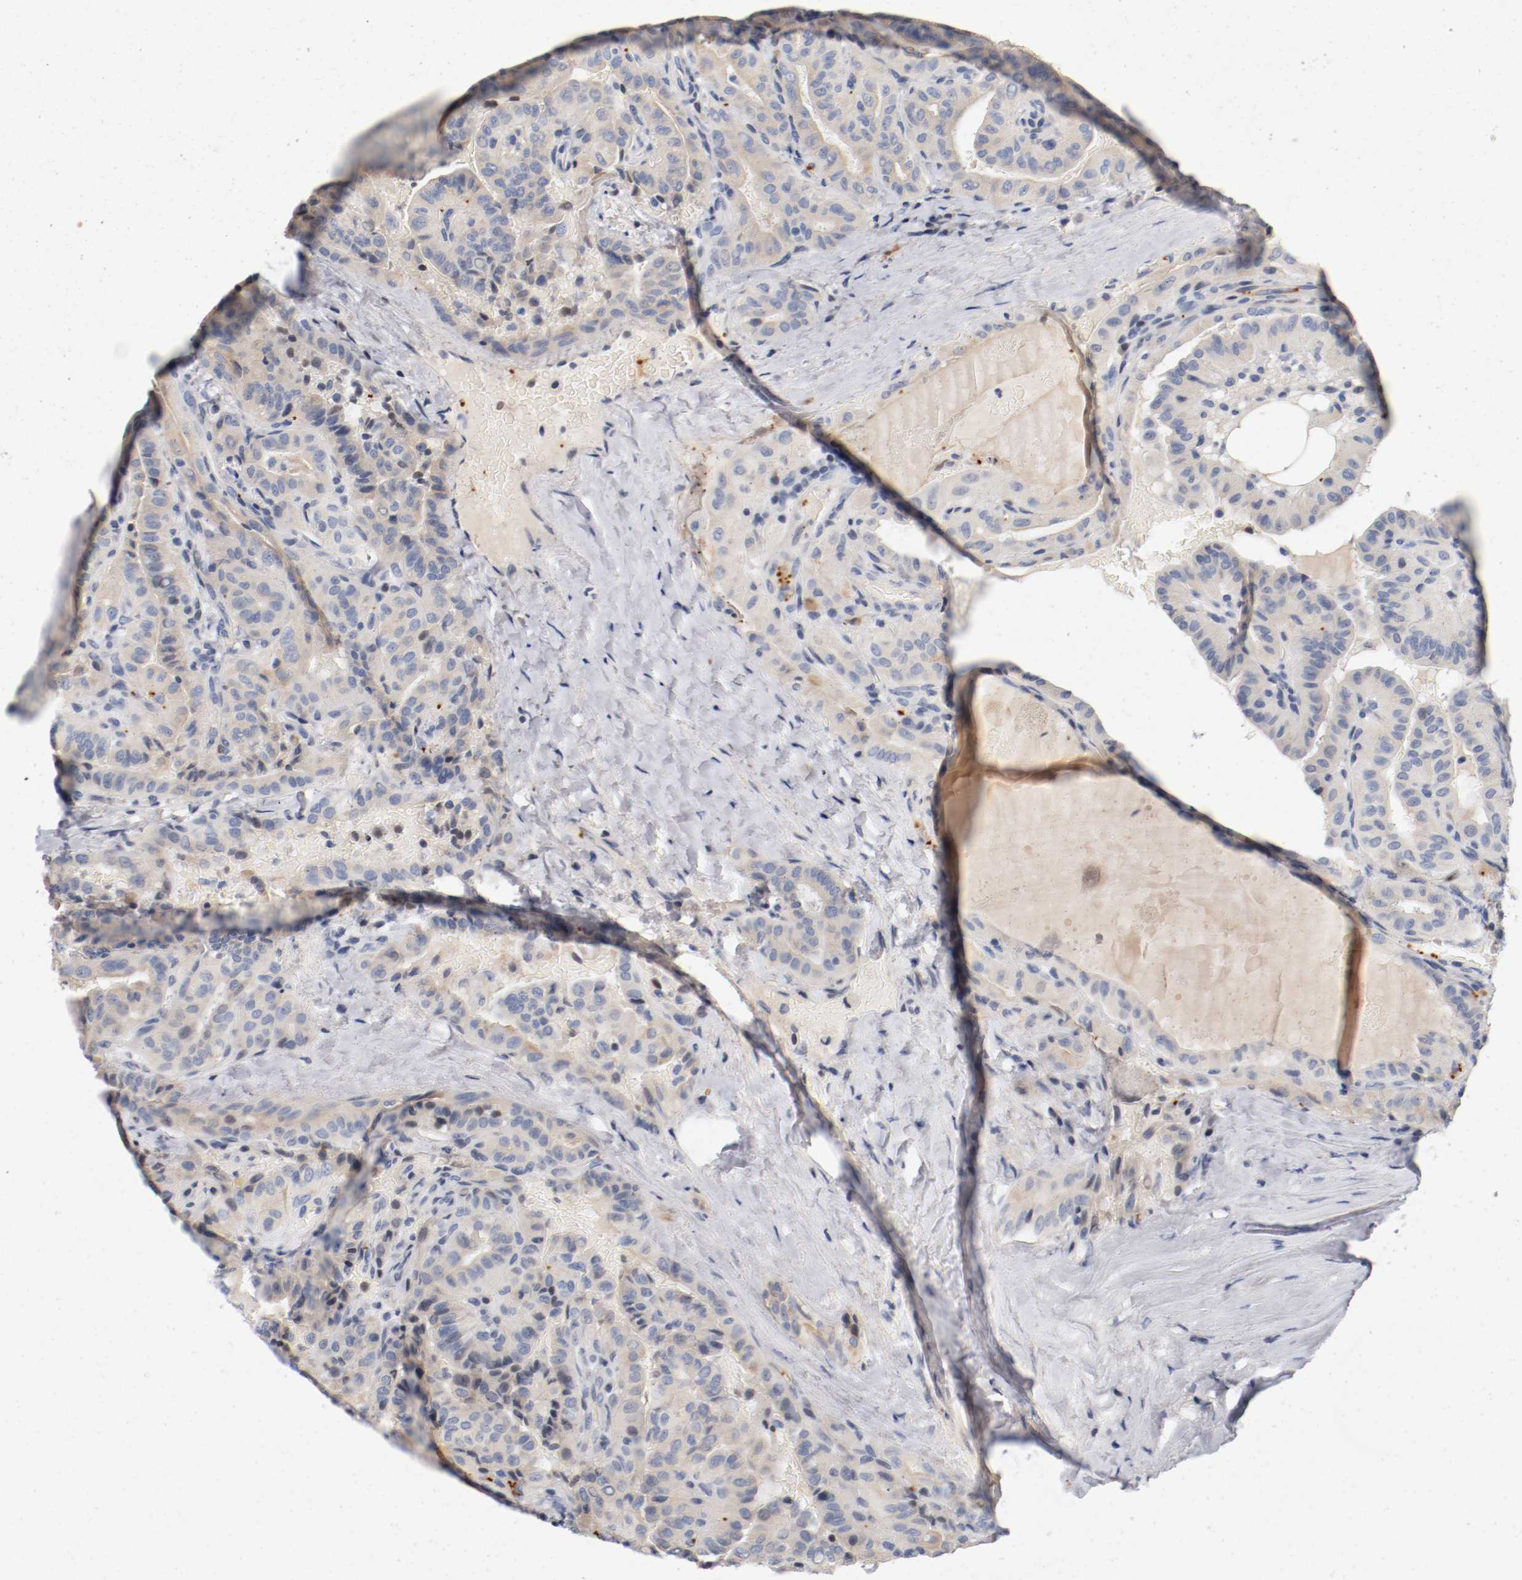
{"staining": {"intensity": "weak", "quantity": ">75%", "location": "cytoplasmic/membranous"}, "tissue": "thyroid cancer", "cell_type": "Tumor cells", "image_type": "cancer", "snomed": [{"axis": "morphology", "description": "Papillary adenocarcinoma, NOS"}, {"axis": "topography", "description": "Thyroid gland"}], "caption": "IHC (DAB) staining of thyroid papillary adenocarcinoma shows weak cytoplasmic/membranous protein positivity in about >75% of tumor cells. The protein is stained brown, and the nuclei are stained in blue (DAB (3,3'-diaminobenzidine) IHC with brightfield microscopy, high magnification).", "gene": "PIM1", "patient": {"sex": "male", "age": 77}}